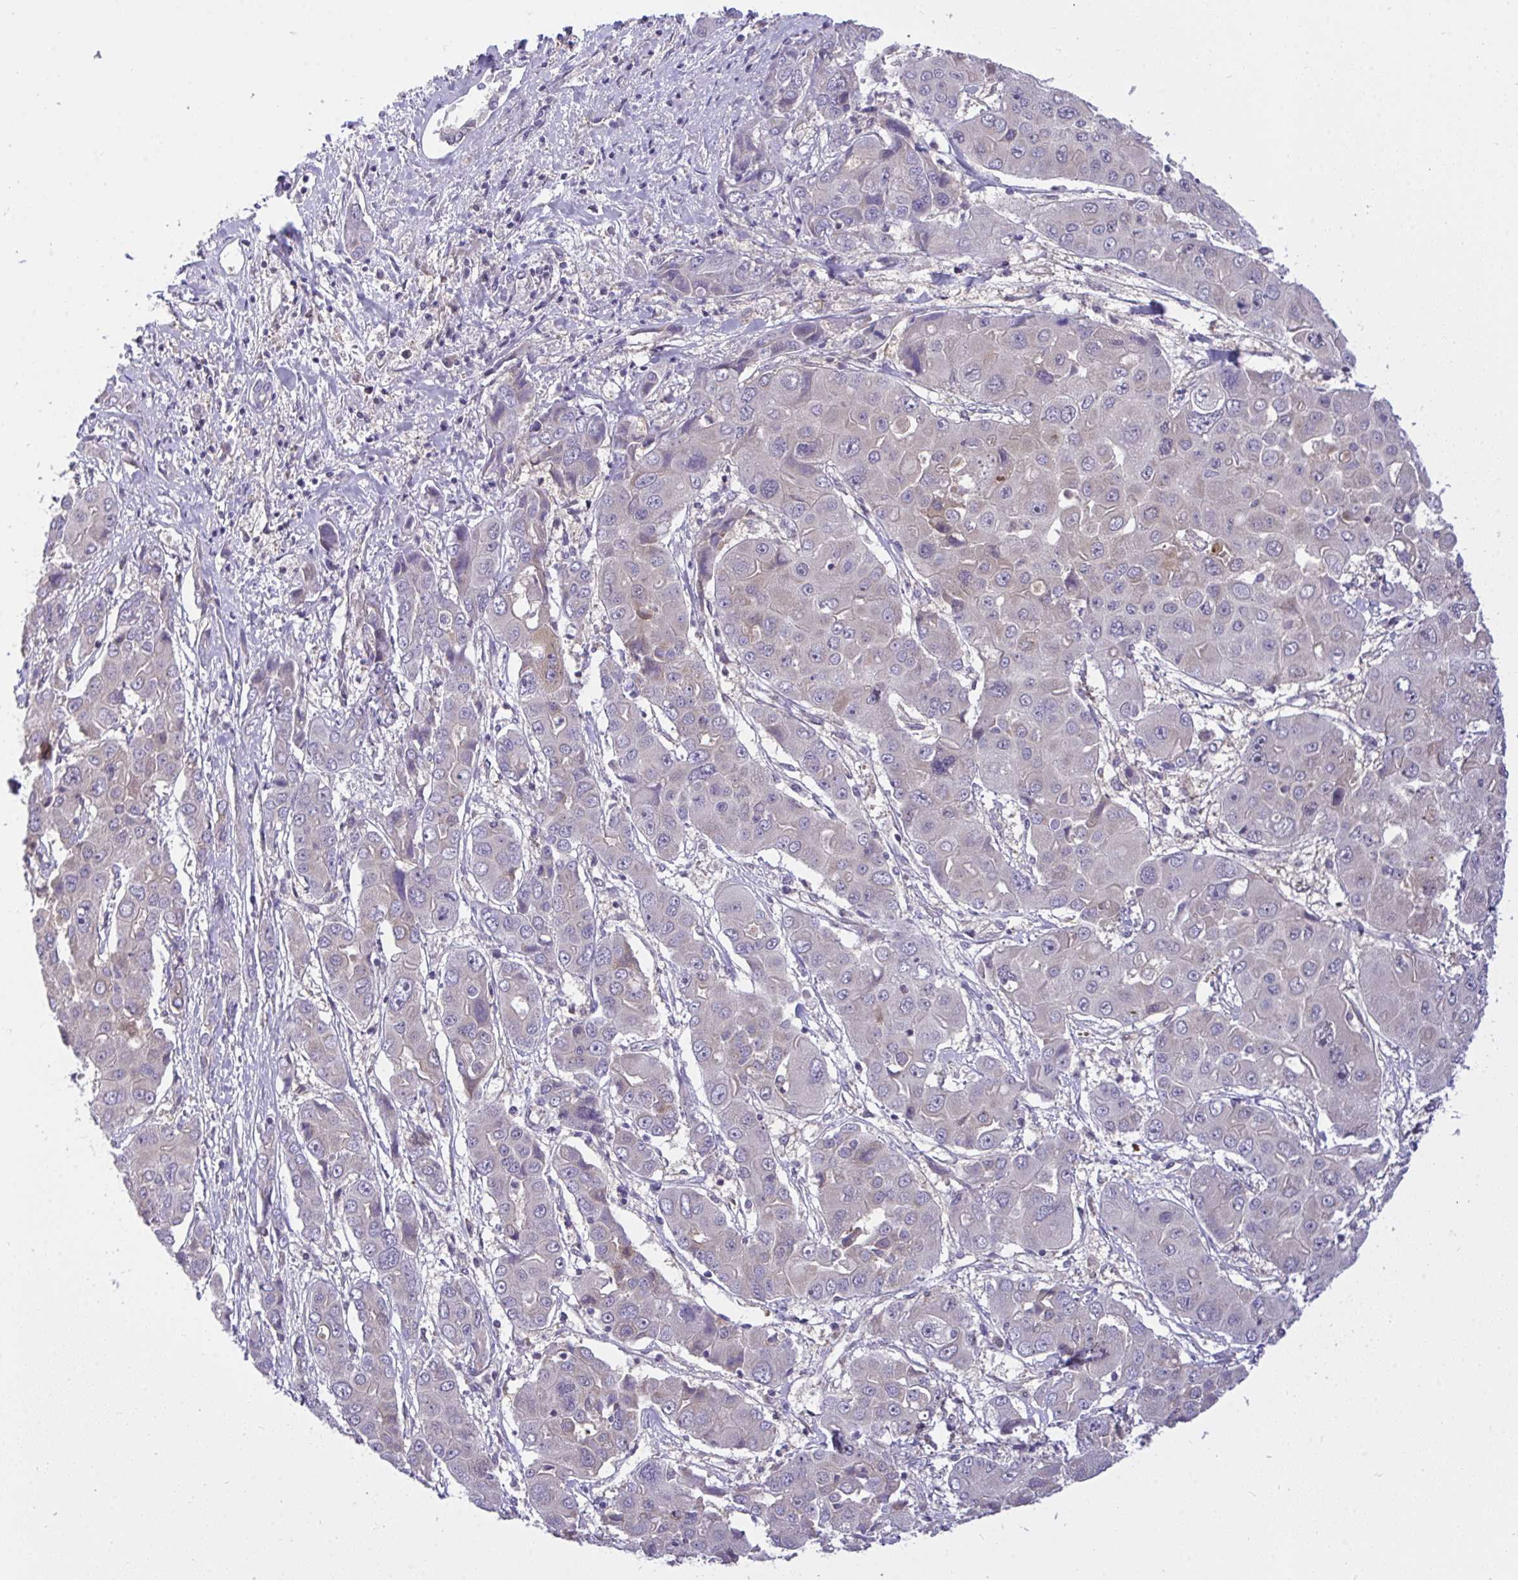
{"staining": {"intensity": "weak", "quantity": "<25%", "location": "cytoplasmic/membranous"}, "tissue": "liver cancer", "cell_type": "Tumor cells", "image_type": "cancer", "snomed": [{"axis": "morphology", "description": "Cholangiocarcinoma"}, {"axis": "topography", "description": "Liver"}], "caption": "An immunohistochemistry (IHC) image of cholangiocarcinoma (liver) is shown. There is no staining in tumor cells of cholangiocarcinoma (liver).", "gene": "C19orf54", "patient": {"sex": "male", "age": 67}}